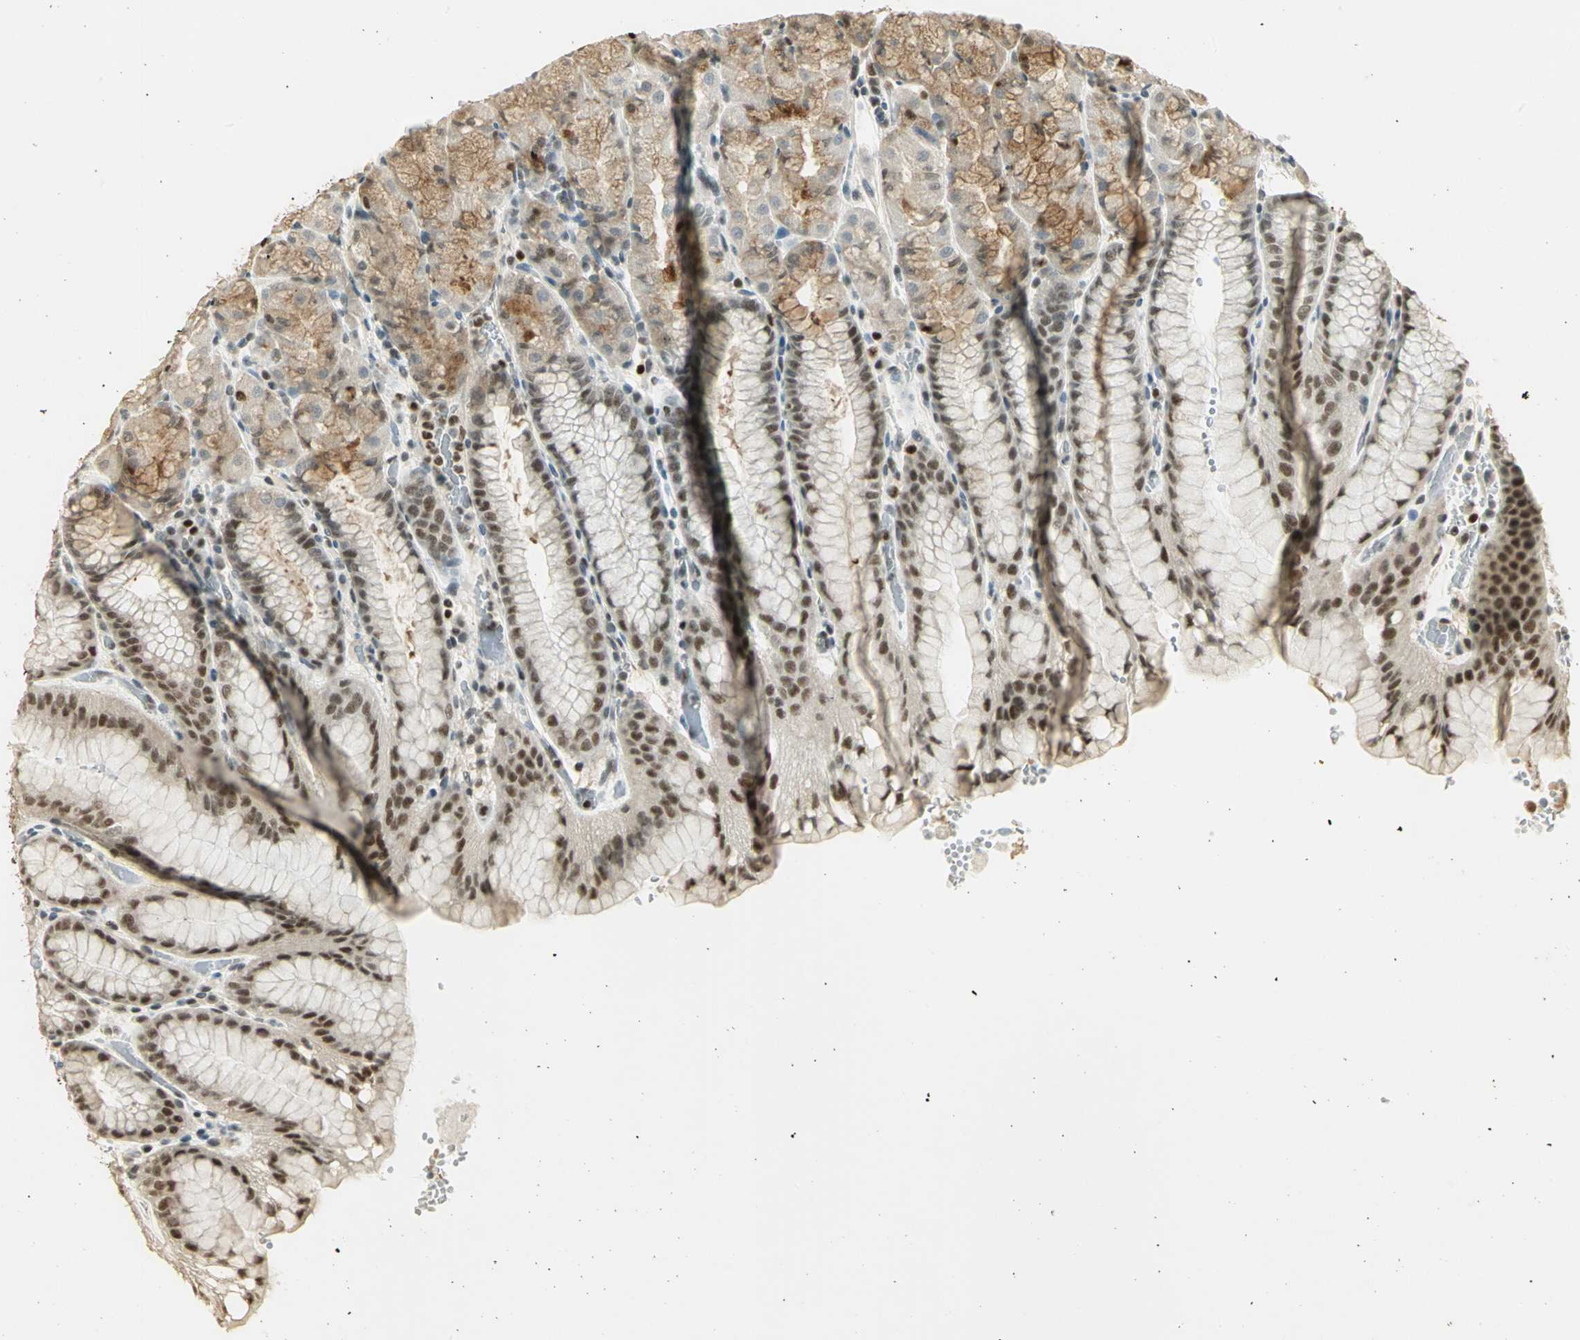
{"staining": {"intensity": "strong", "quantity": ">75%", "location": "cytoplasmic/membranous,nuclear"}, "tissue": "stomach", "cell_type": "Glandular cells", "image_type": "normal", "snomed": [{"axis": "morphology", "description": "Normal tissue, NOS"}, {"axis": "topography", "description": "Stomach, upper"}, {"axis": "topography", "description": "Stomach"}], "caption": "The image displays a brown stain indicating the presence of a protein in the cytoplasmic/membranous,nuclear of glandular cells in stomach. (DAB IHC with brightfield microscopy, high magnification).", "gene": "ELF1", "patient": {"sex": "male", "age": 76}}